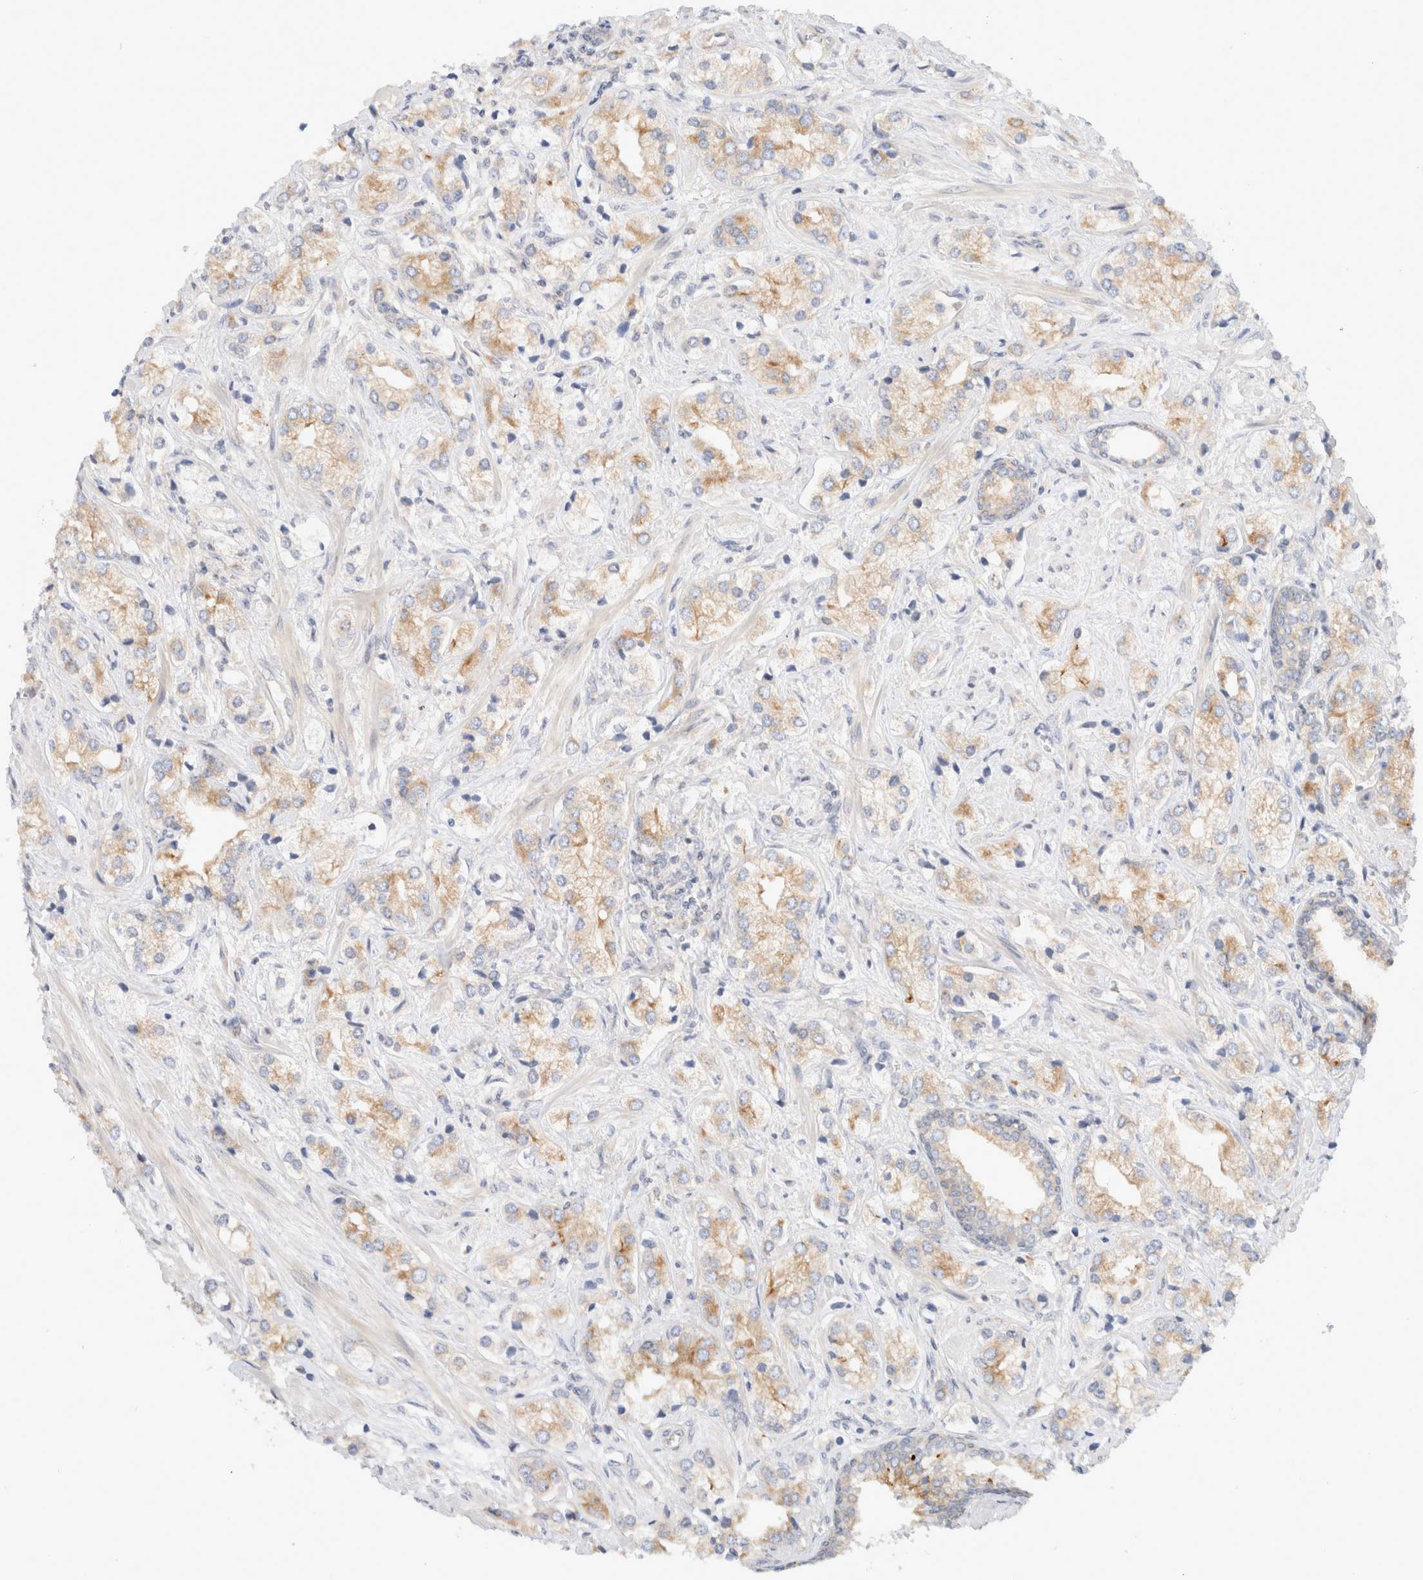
{"staining": {"intensity": "moderate", "quantity": "25%-75%", "location": "cytoplasmic/membranous"}, "tissue": "prostate cancer", "cell_type": "Tumor cells", "image_type": "cancer", "snomed": [{"axis": "morphology", "description": "Adenocarcinoma, High grade"}, {"axis": "topography", "description": "Prostate"}], "caption": "Prostate adenocarcinoma (high-grade) stained for a protein reveals moderate cytoplasmic/membranous positivity in tumor cells. (Brightfield microscopy of DAB IHC at high magnification).", "gene": "MARK3", "patient": {"sex": "male", "age": 66}}